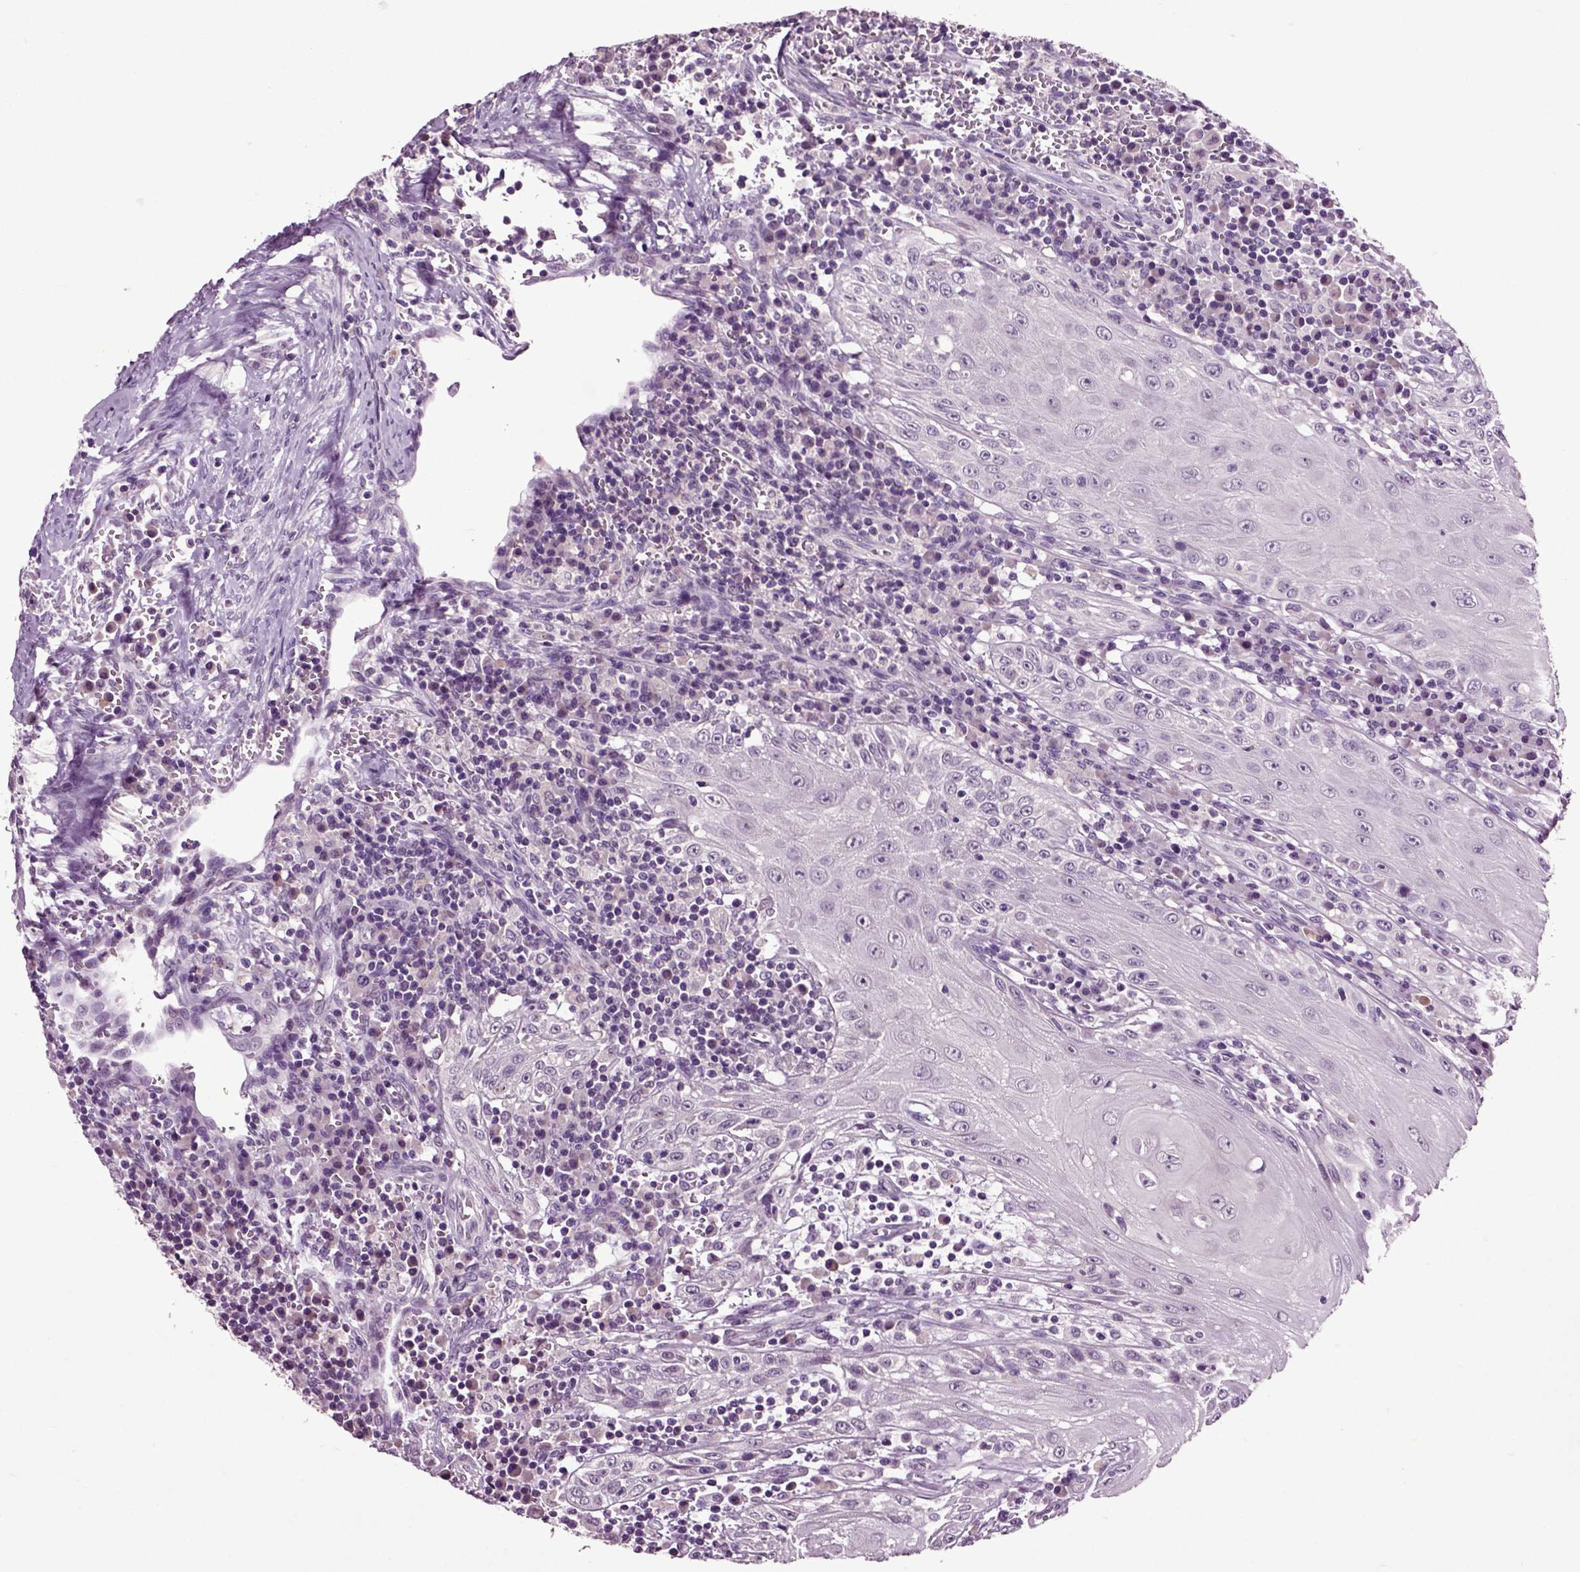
{"staining": {"intensity": "negative", "quantity": "none", "location": "none"}, "tissue": "head and neck cancer", "cell_type": "Tumor cells", "image_type": "cancer", "snomed": [{"axis": "morphology", "description": "Squamous cell carcinoma, NOS"}, {"axis": "topography", "description": "Oral tissue"}, {"axis": "topography", "description": "Head-Neck"}], "caption": "Immunohistochemical staining of human head and neck squamous cell carcinoma shows no significant staining in tumor cells. (Brightfield microscopy of DAB (3,3'-diaminobenzidine) IHC at high magnification).", "gene": "CRHR1", "patient": {"sex": "male", "age": 58}}